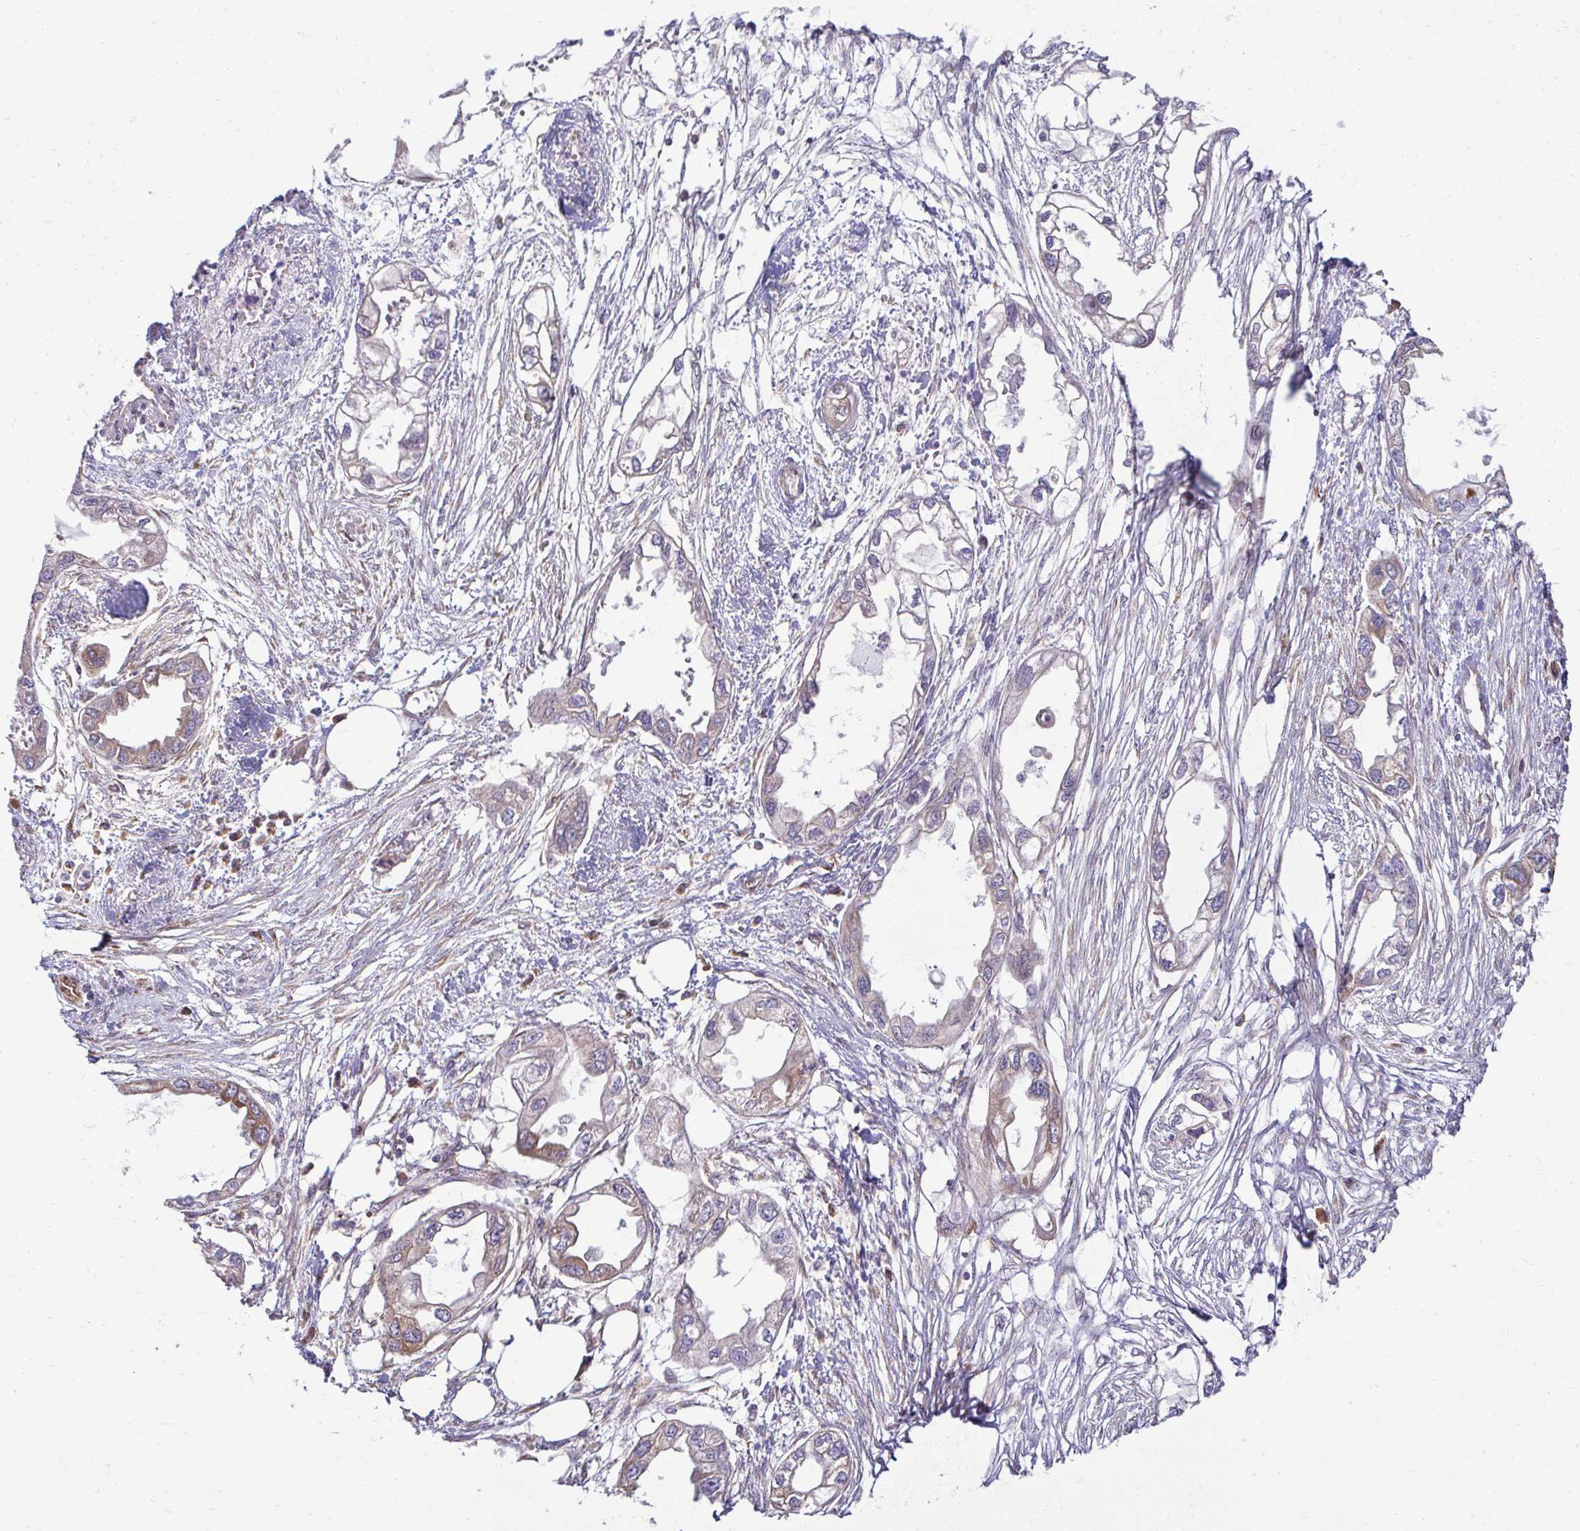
{"staining": {"intensity": "moderate", "quantity": "<25%", "location": "cytoplasmic/membranous"}, "tissue": "endometrial cancer", "cell_type": "Tumor cells", "image_type": "cancer", "snomed": [{"axis": "morphology", "description": "Adenocarcinoma, NOS"}, {"axis": "morphology", "description": "Adenocarcinoma, metastatic, NOS"}, {"axis": "topography", "description": "Adipose tissue"}, {"axis": "topography", "description": "Endometrium"}], "caption": "The photomicrograph exhibits immunohistochemical staining of endometrial cancer (metastatic adenocarcinoma). There is moderate cytoplasmic/membranous positivity is appreciated in about <25% of tumor cells.", "gene": "HPS1", "patient": {"sex": "female", "age": 67}}